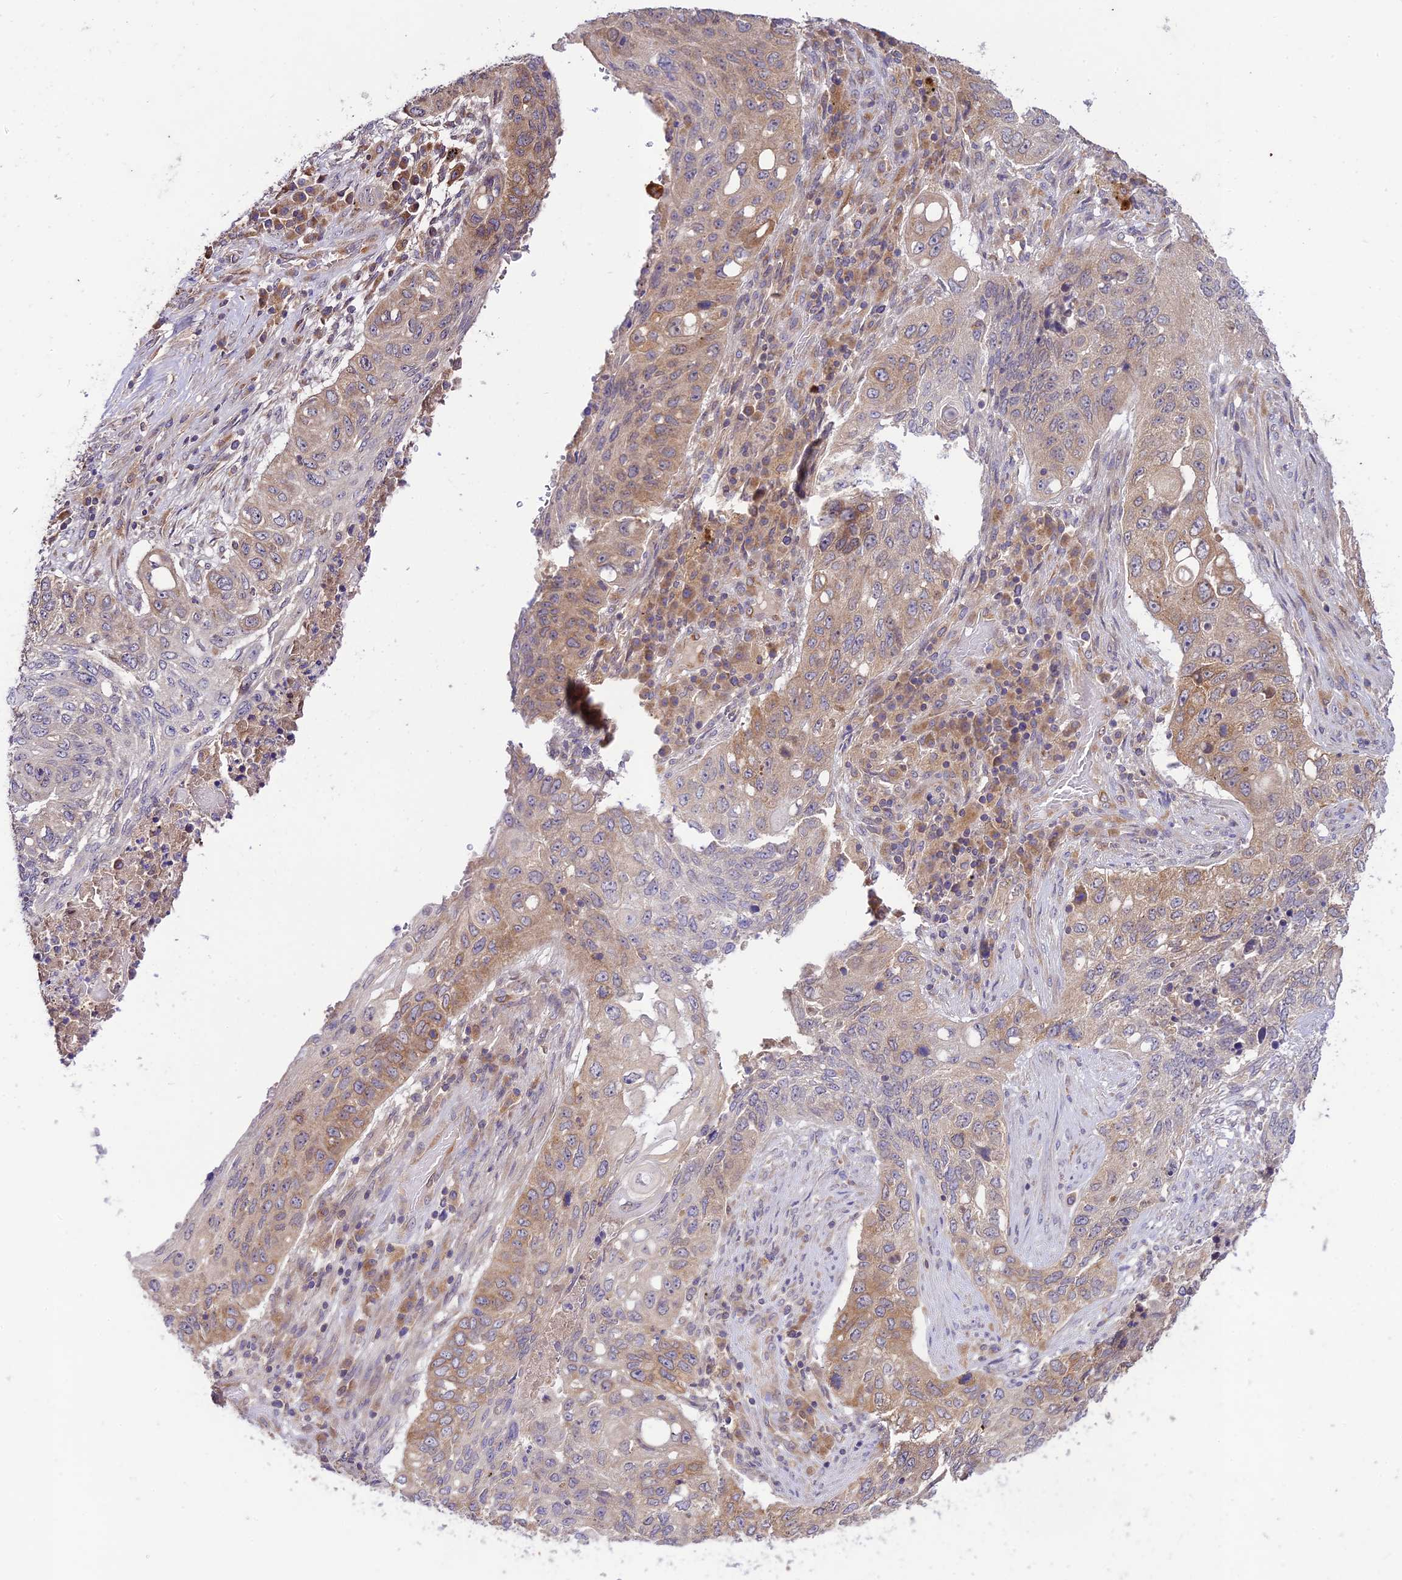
{"staining": {"intensity": "moderate", "quantity": "25%-75%", "location": "cytoplasmic/membranous"}, "tissue": "lung cancer", "cell_type": "Tumor cells", "image_type": "cancer", "snomed": [{"axis": "morphology", "description": "Squamous cell carcinoma, NOS"}, {"axis": "topography", "description": "Lung"}], "caption": "Lung cancer (squamous cell carcinoma) stained with a protein marker shows moderate staining in tumor cells.", "gene": "TMEM259", "patient": {"sex": "female", "age": 63}}